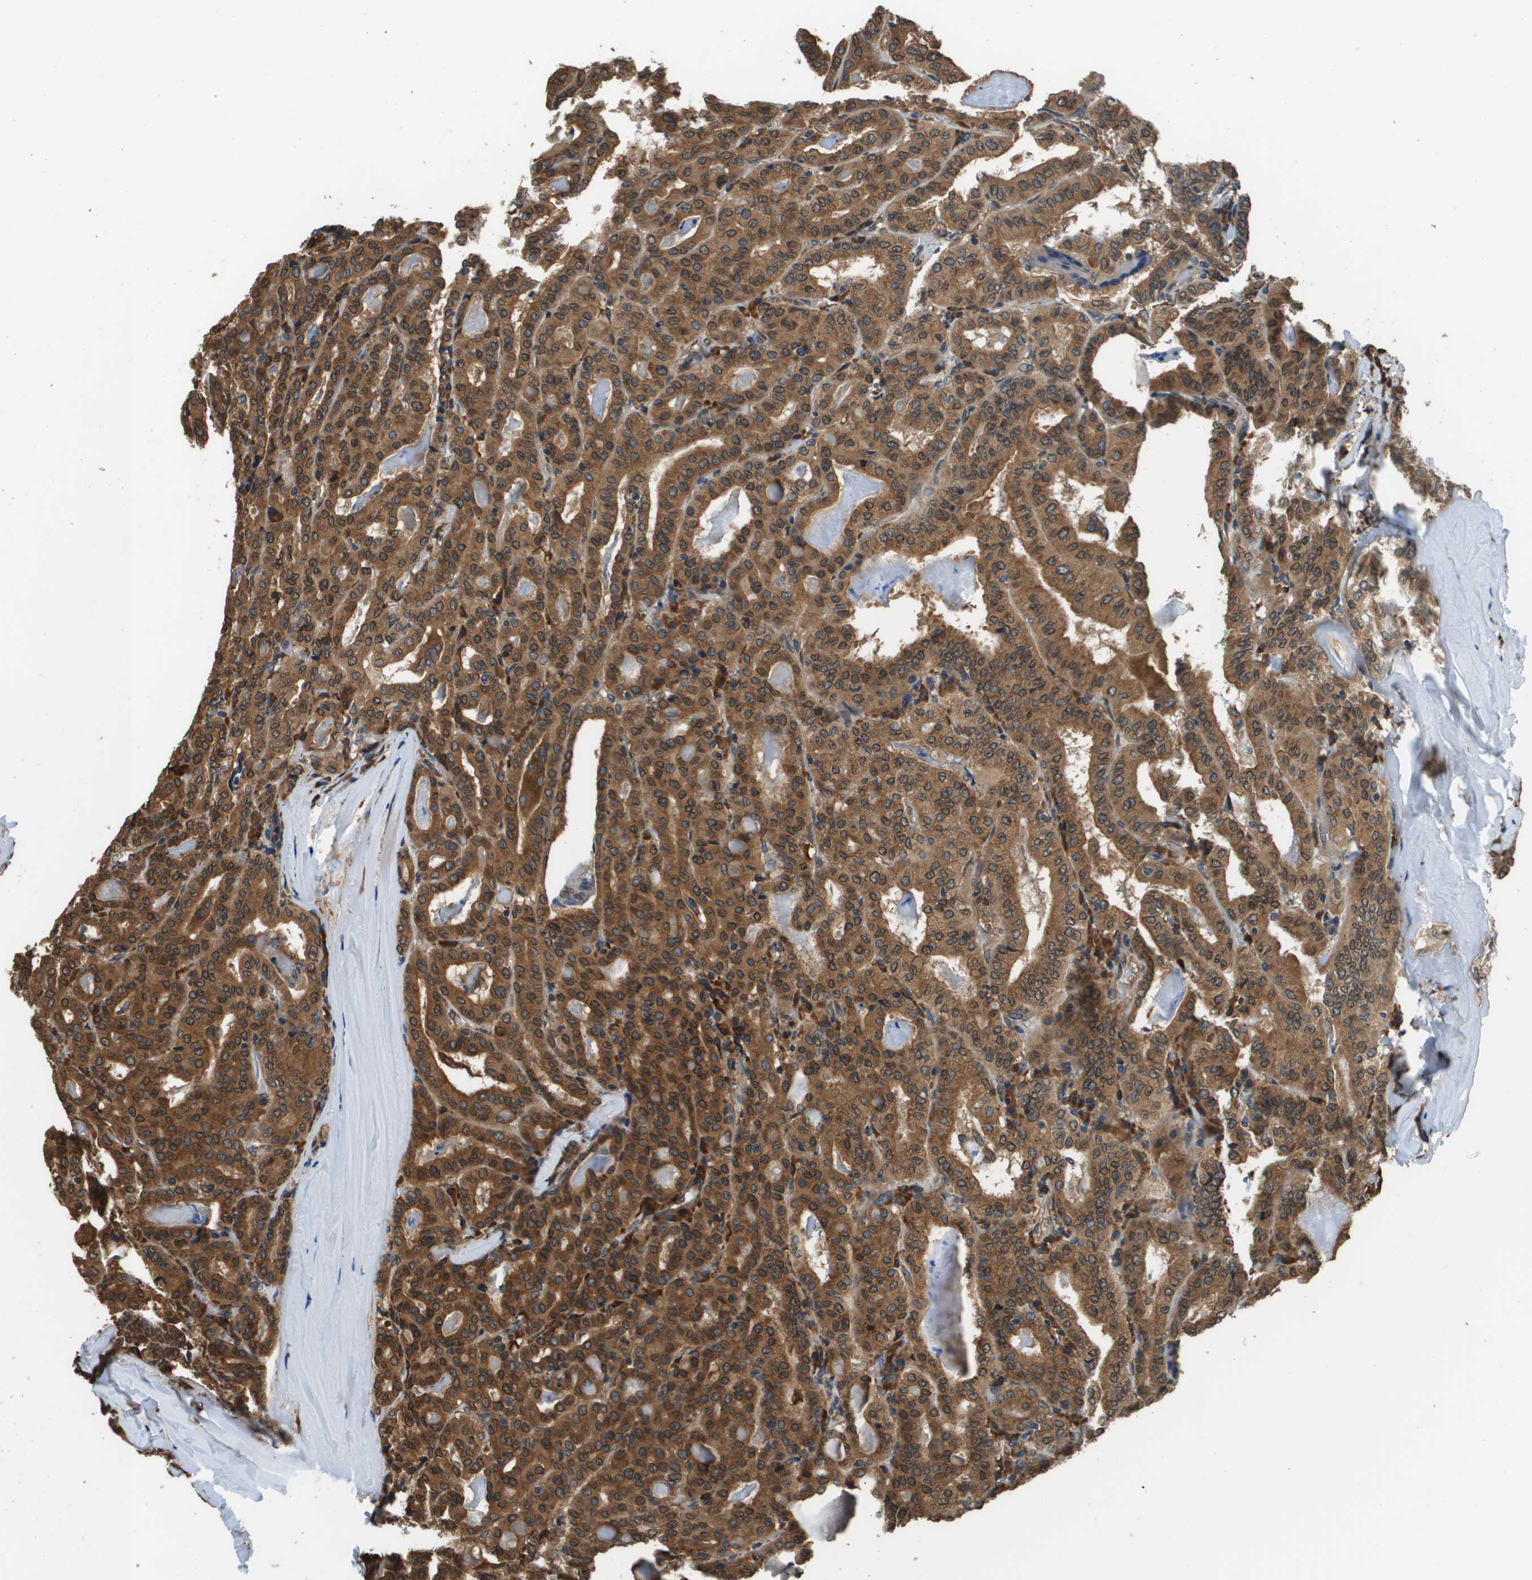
{"staining": {"intensity": "strong", "quantity": ">75%", "location": "cytoplasmic/membranous,nuclear"}, "tissue": "thyroid cancer", "cell_type": "Tumor cells", "image_type": "cancer", "snomed": [{"axis": "morphology", "description": "Papillary adenocarcinoma, NOS"}, {"axis": "topography", "description": "Thyroid gland"}], "caption": "Immunohistochemical staining of human papillary adenocarcinoma (thyroid) shows strong cytoplasmic/membranous and nuclear protein positivity in about >75% of tumor cells.", "gene": "SEC62", "patient": {"sex": "female", "age": 42}}